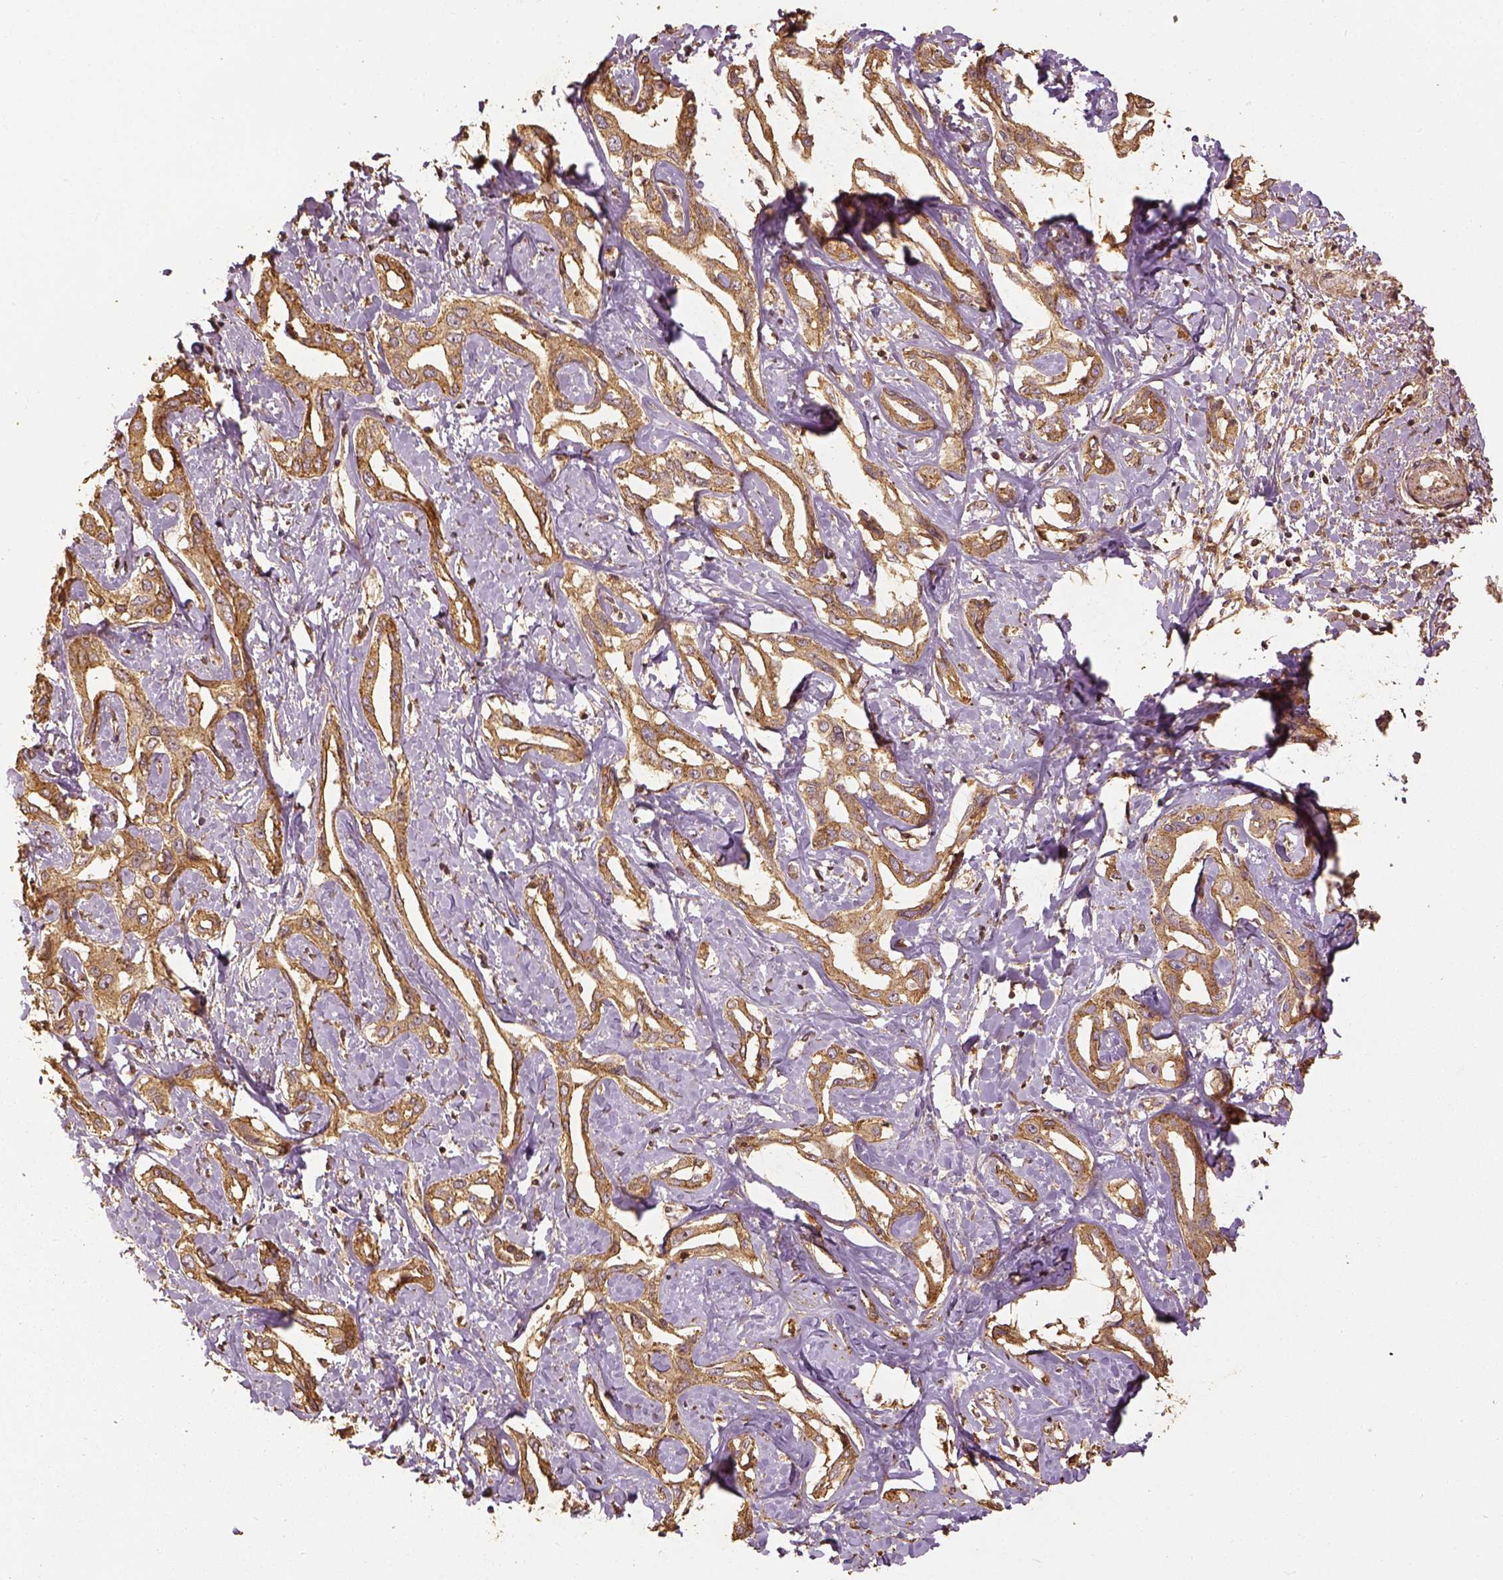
{"staining": {"intensity": "moderate", "quantity": ">75%", "location": "cytoplasmic/membranous"}, "tissue": "liver cancer", "cell_type": "Tumor cells", "image_type": "cancer", "snomed": [{"axis": "morphology", "description": "Cholangiocarcinoma"}, {"axis": "topography", "description": "Liver"}], "caption": "Protein expression analysis of cholangiocarcinoma (liver) displays moderate cytoplasmic/membranous staining in approximately >75% of tumor cells.", "gene": "VEGFA", "patient": {"sex": "male", "age": 59}}